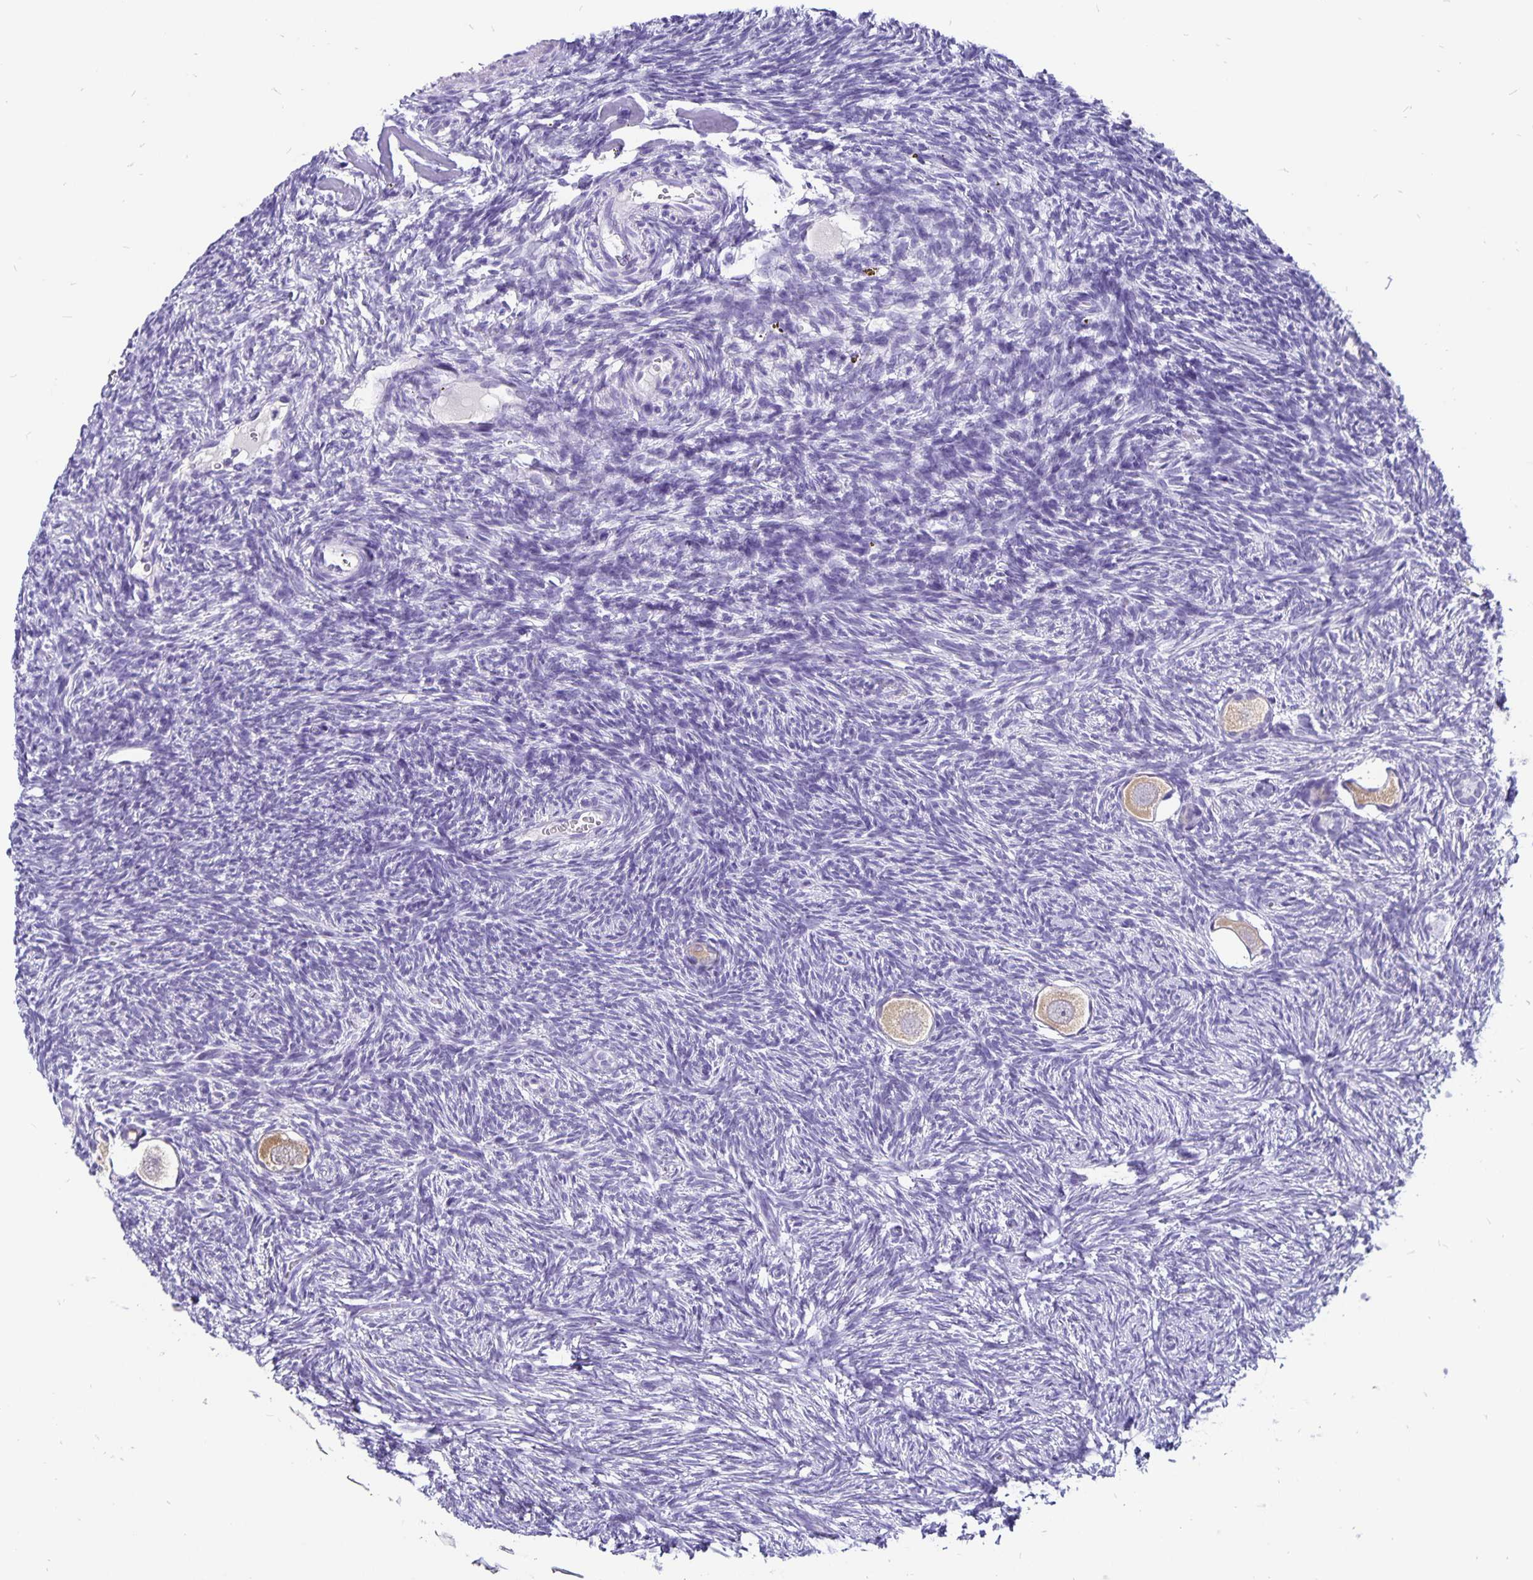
{"staining": {"intensity": "moderate", "quantity": ">75%", "location": "cytoplasmic/membranous"}, "tissue": "ovary", "cell_type": "Follicle cells", "image_type": "normal", "snomed": [{"axis": "morphology", "description": "Normal tissue, NOS"}, {"axis": "topography", "description": "Ovary"}], "caption": "Protein staining demonstrates moderate cytoplasmic/membranous staining in approximately >75% of follicle cells in normal ovary.", "gene": "ODF3B", "patient": {"sex": "female", "age": 34}}